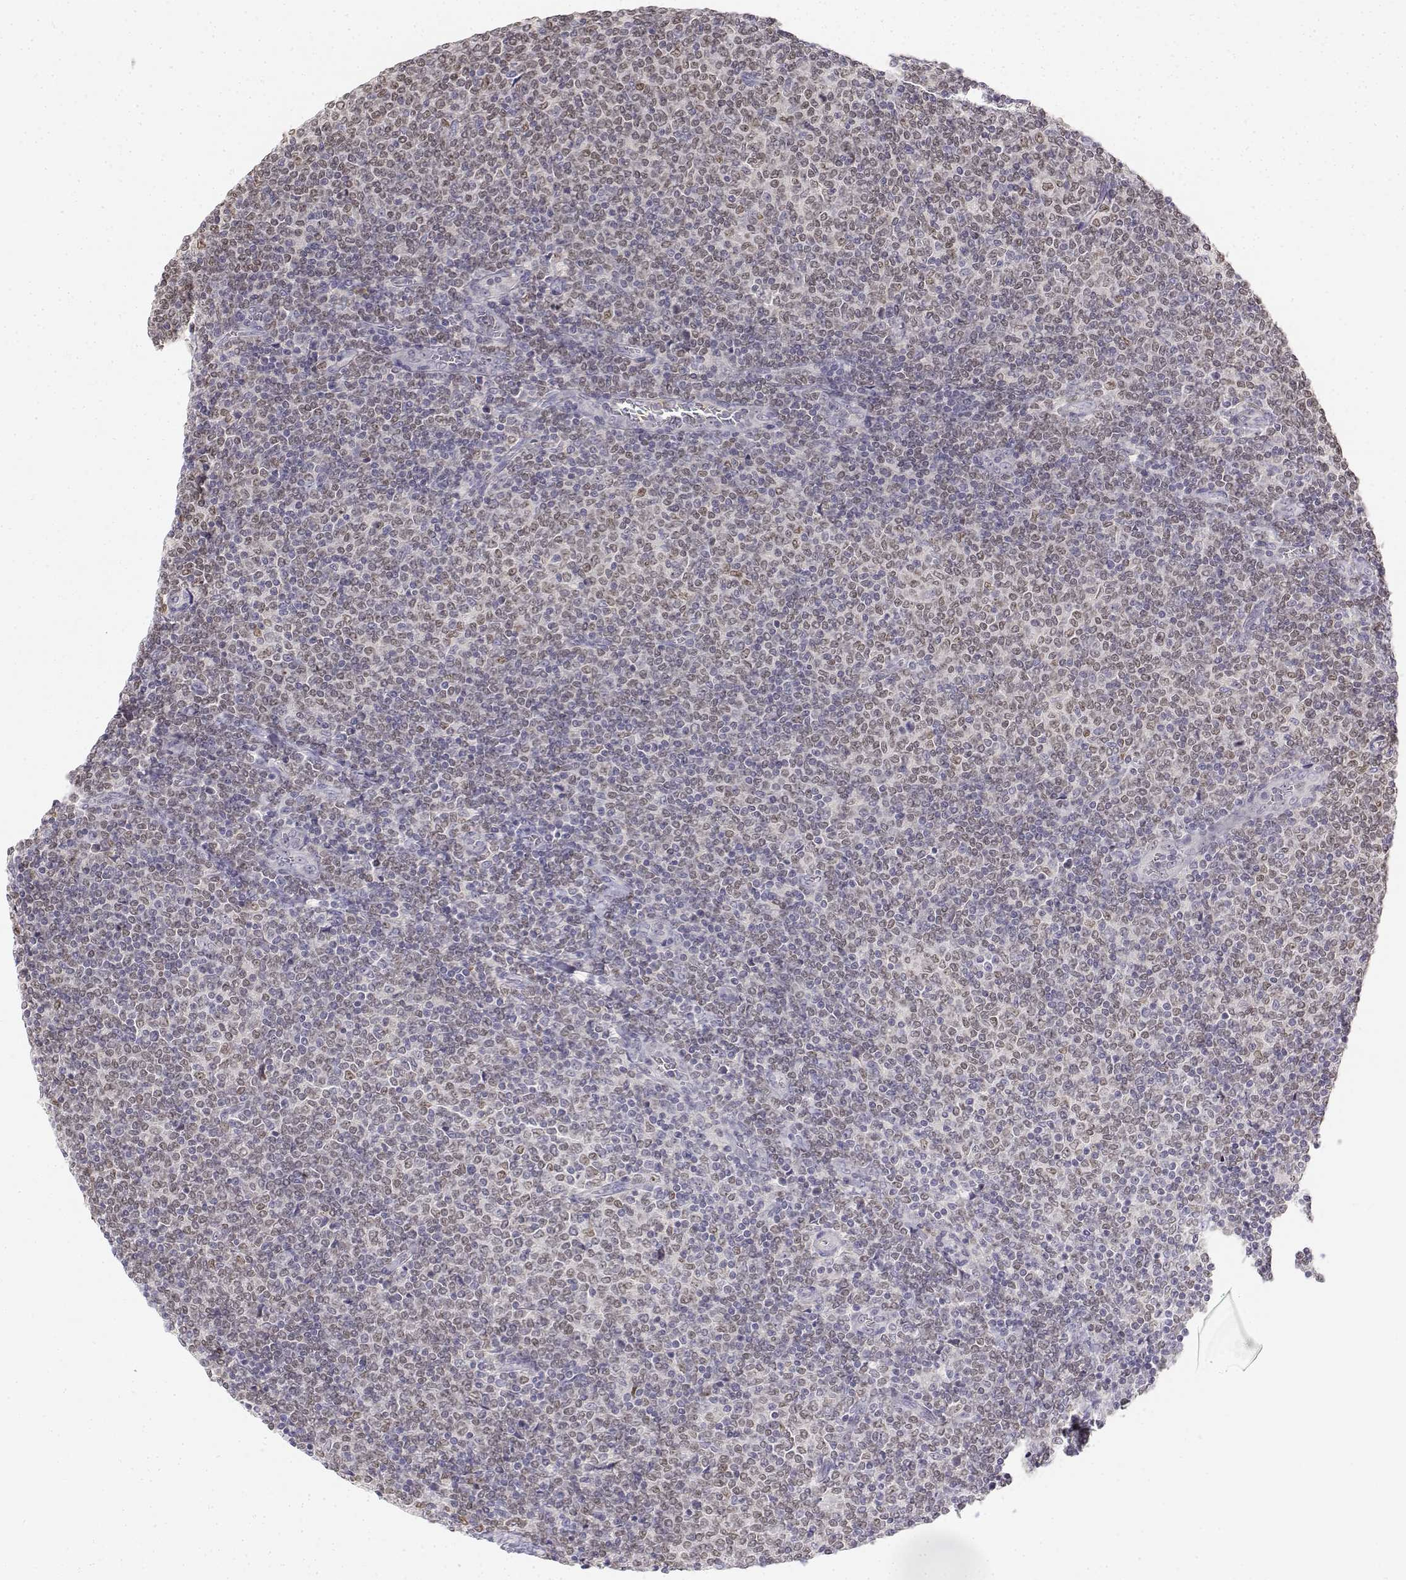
{"staining": {"intensity": "negative", "quantity": "none", "location": "none"}, "tissue": "lymphoma", "cell_type": "Tumor cells", "image_type": "cancer", "snomed": [{"axis": "morphology", "description": "Malignant lymphoma, non-Hodgkin's type, Low grade"}, {"axis": "topography", "description": "Lymph node"}], "caption": "Histopathology image shows no protein staining in tumor cells of malignant lymphoma, non-Hodgkin's type (low-grade) tissue.", "gene": "GLIPR1L2", "patient": {"sex": "male", "age": 52}}